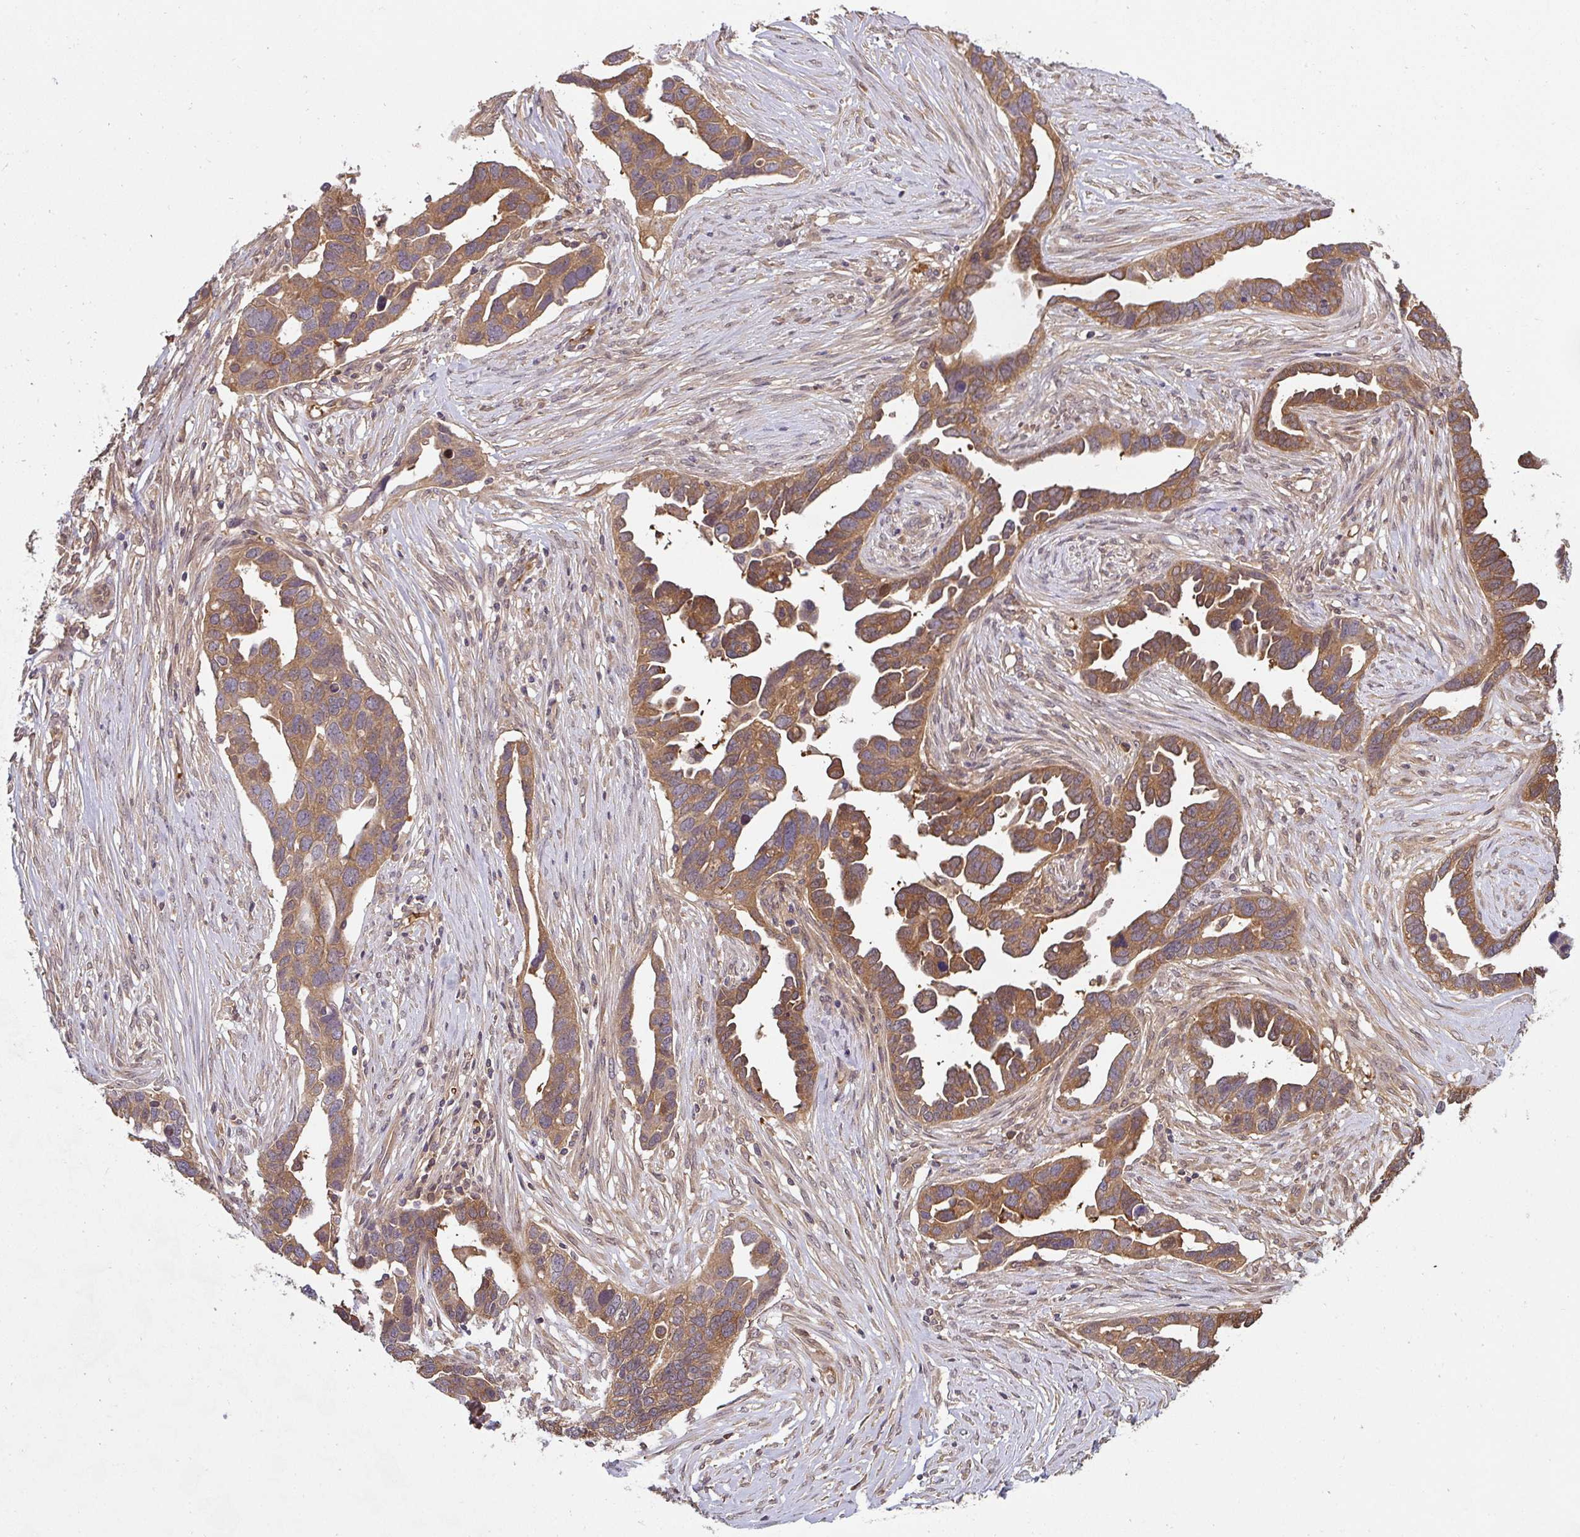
{"staining": {"intensity": "moderate", "quantity": ">75%", "location": "cytoplasmic/membranous"}, "tissue": "ovarian cancer", "cell_type": "Tumor cells", "image_type": "cancer", "snomed": [{"axis": "morphology", "description": "Cystadenocarcinoma, serous, NOS"}, {"axis": "topography", "description": "Ovary"}], "caption": "High-magnification brightfield microscopy of serous cystadenocarcinoma (ovarian) stained with DAB (brown) and counterstained with hematoxylin (blue). tumor cells exhibit moderate cytoplasmic/membranous staining is present in about>75% of cells.", "gene": "ST13", "patient": {"sex": "female", "age": 54}}